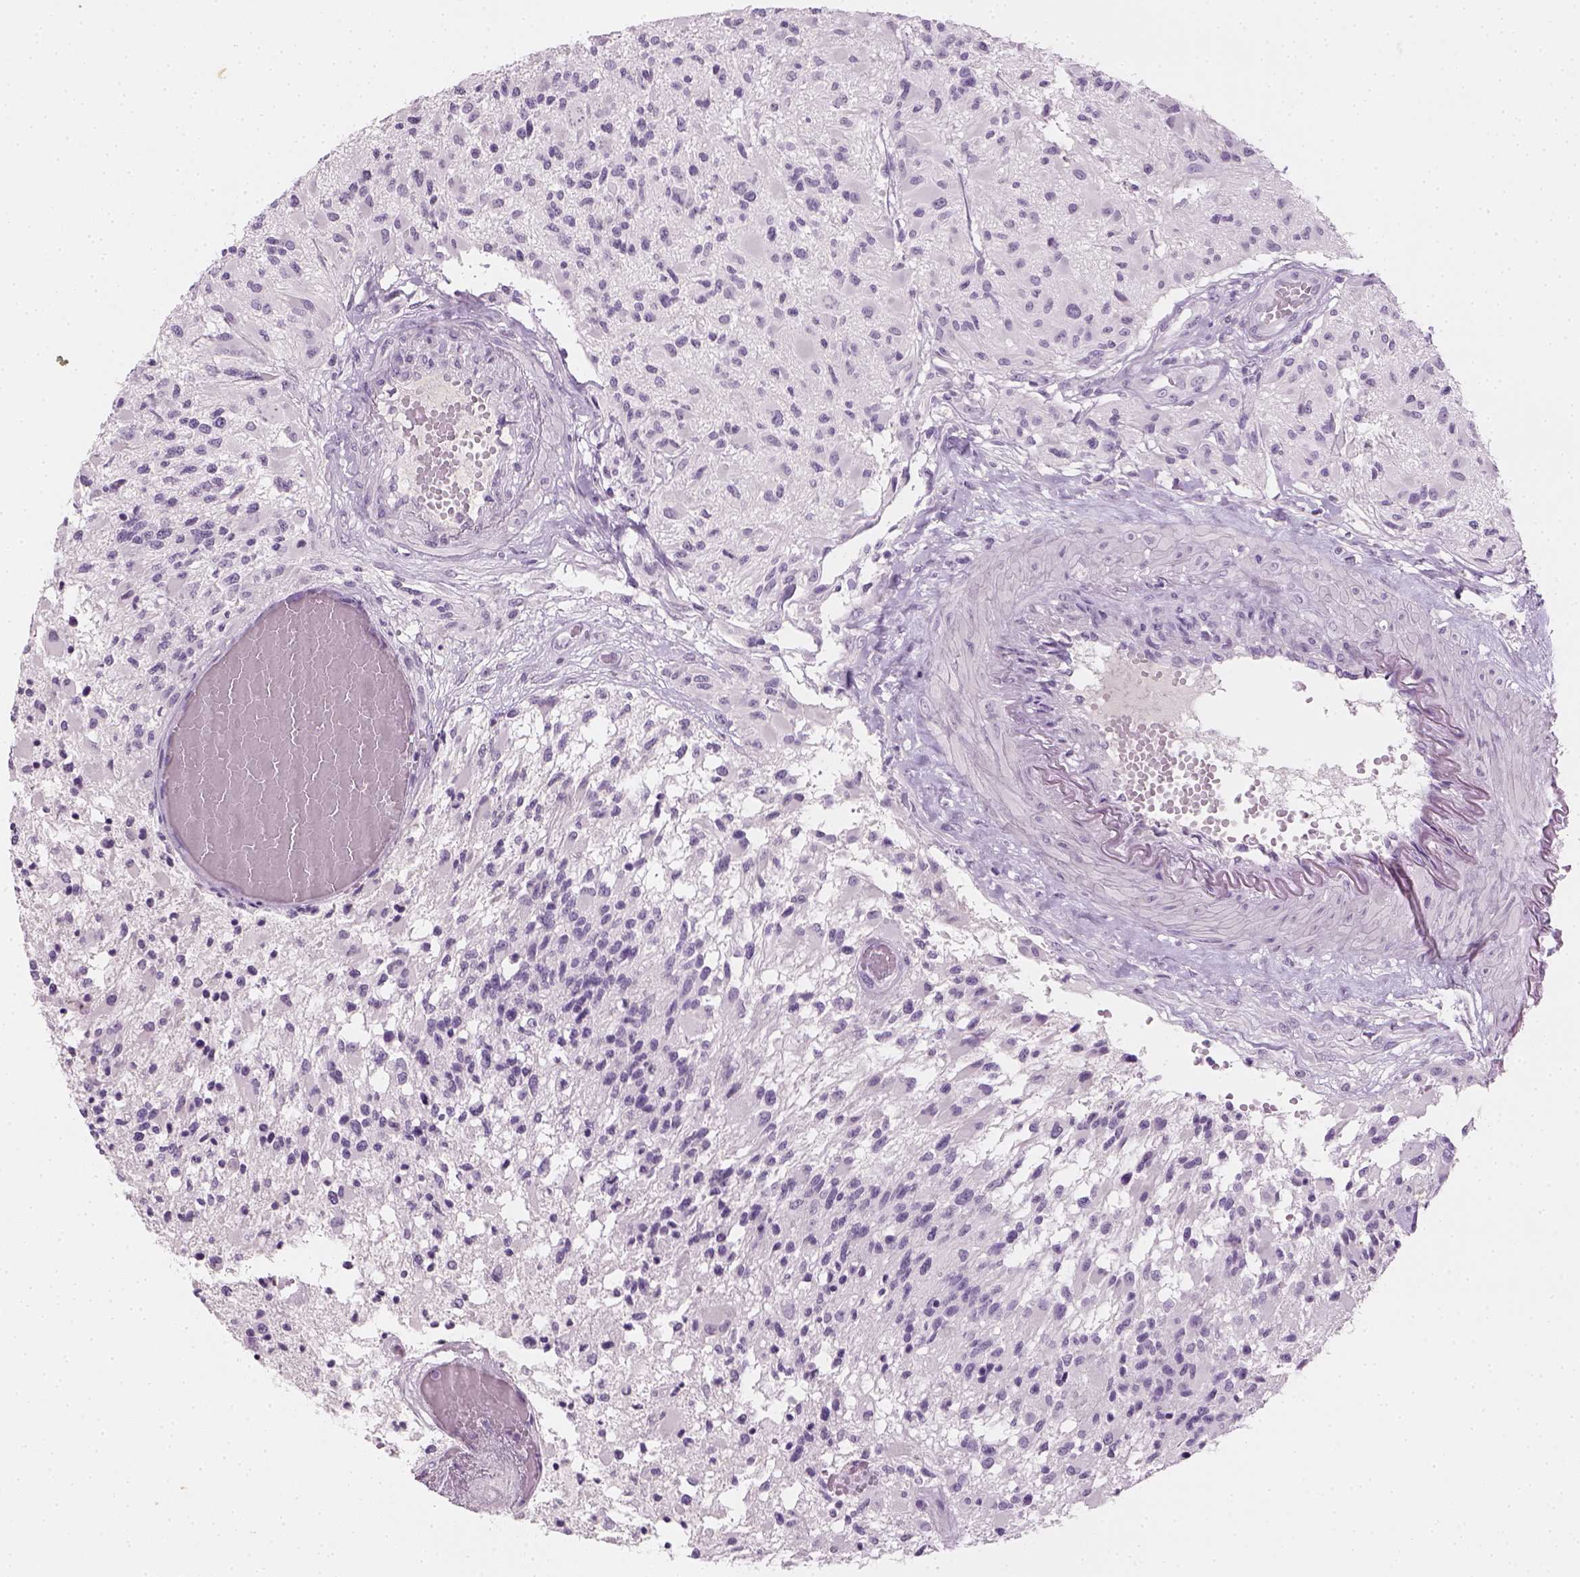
{"staining": {"intensity": "negative", "quantity": "none", "location": "none"}, "tissue": "glioma", "cell_type": "Tumor cells", "image_type": "cancer", "snomed": [{"axis": "morphology", "description": "Glioma, malignant, High grade"}, {"axis": "topography", "description": "Brain"}], "caption": "Immunohistochemistry micrograph of neoplastic tissue: high-grade glioma (malignant) stained with DAB demonstrates no significant protein expression in tumor cells.", "gene": "TH", "patient": {"sex": "female", "age": 63}}